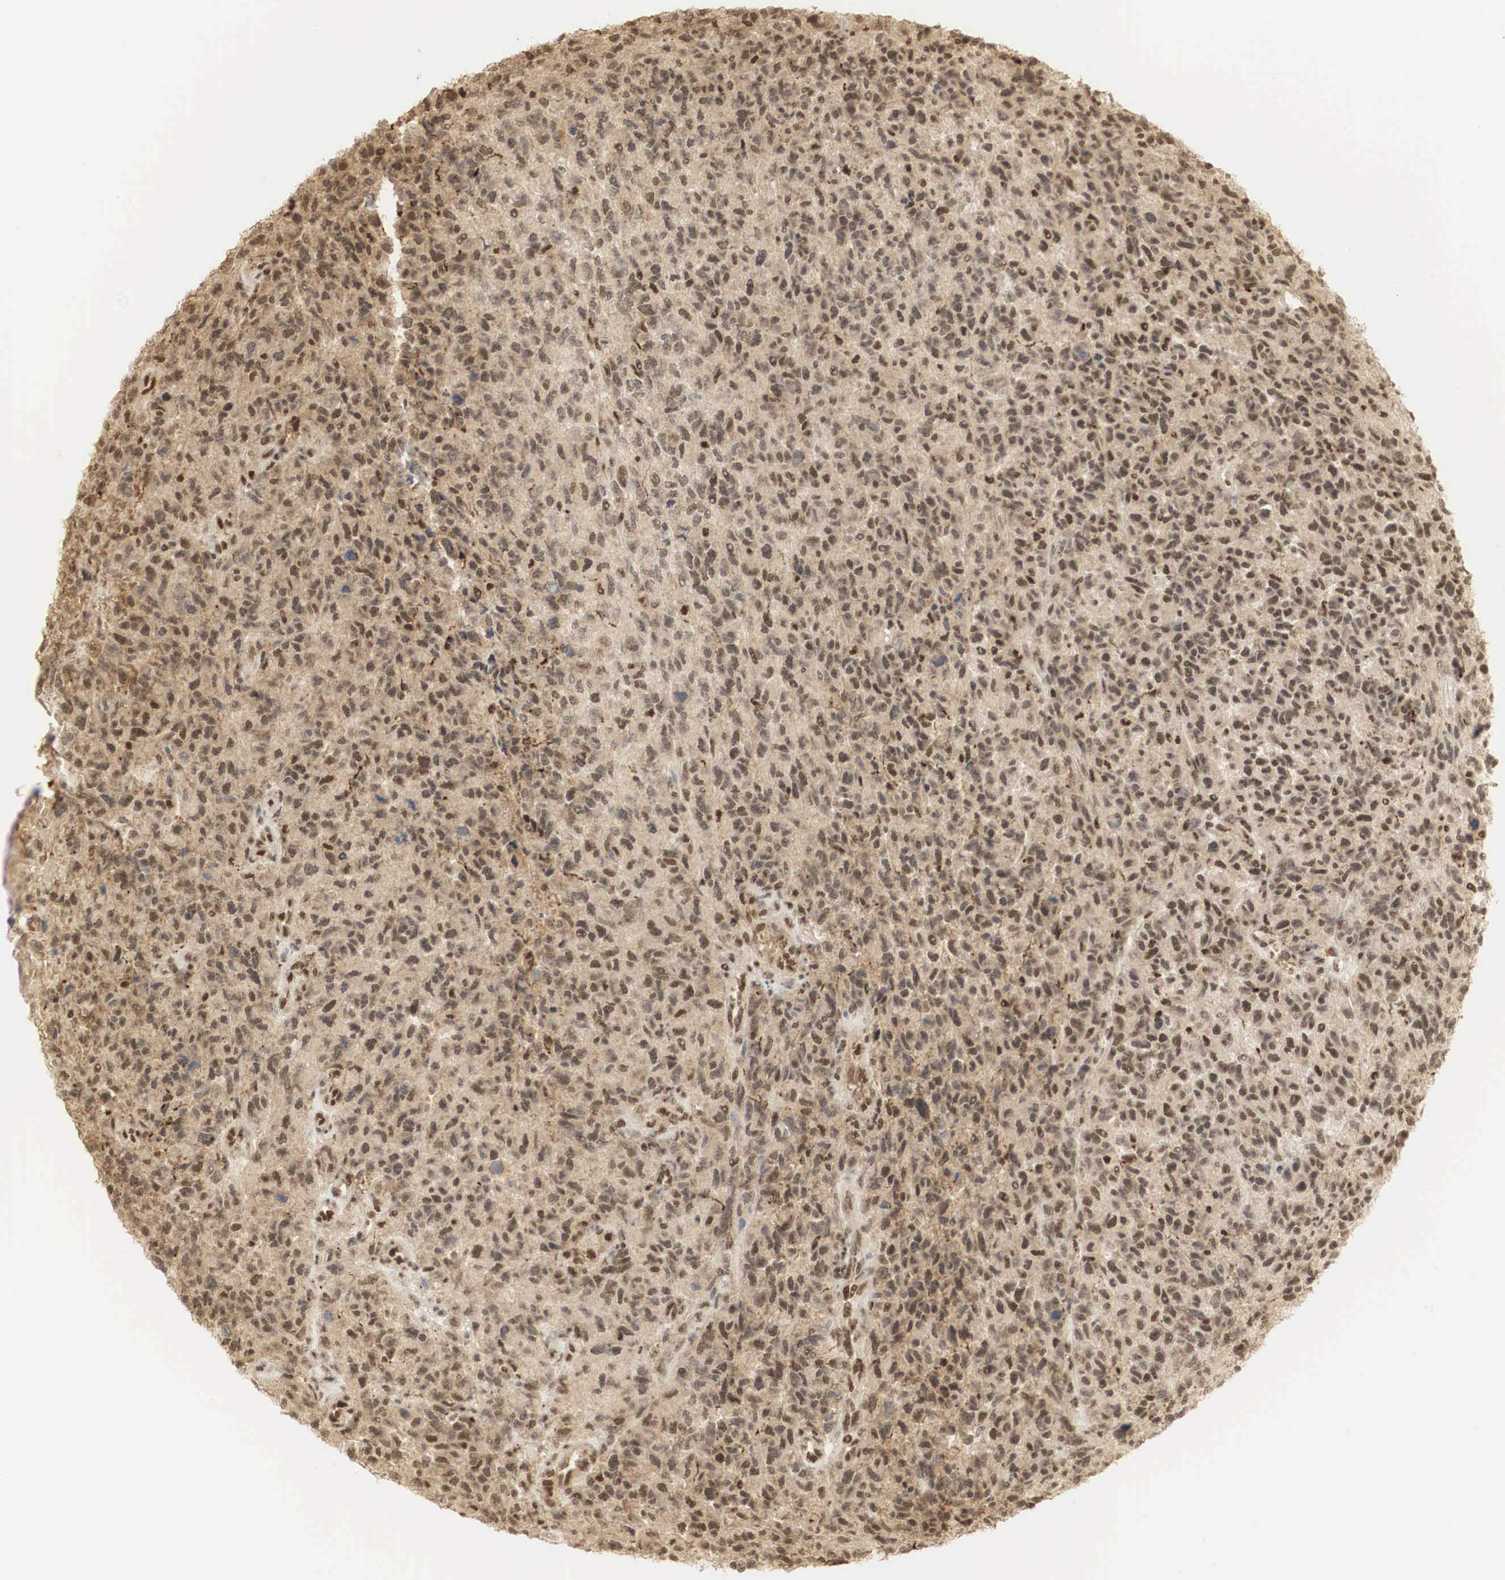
{"staining": {"intensity": "moderate", "quantity": ">75%", "location": "cytoplasmic/membranous,nuclear"}, "tissue": "glioma", "cell_type": "Tumor cells", "image_type": "cancer", "snomed": [{"axis": "morphology", "description": "Glioma, malignant, High grade"}, {"axis": "topography", "description": "Brain"}], "caption": "Protein staining exhibits moderate cytoplasmic/membranous and nuclear staining in about >75% of tumor cells in glioma. The staining is performed using DAB (3,3'-diaminobenzidine) brown chromogen to label protein expression. The nuclei are counter-stained blue using hematoxylin.", "gene": "RNF113A", "patient": {"sex": "male", "age": 77}}